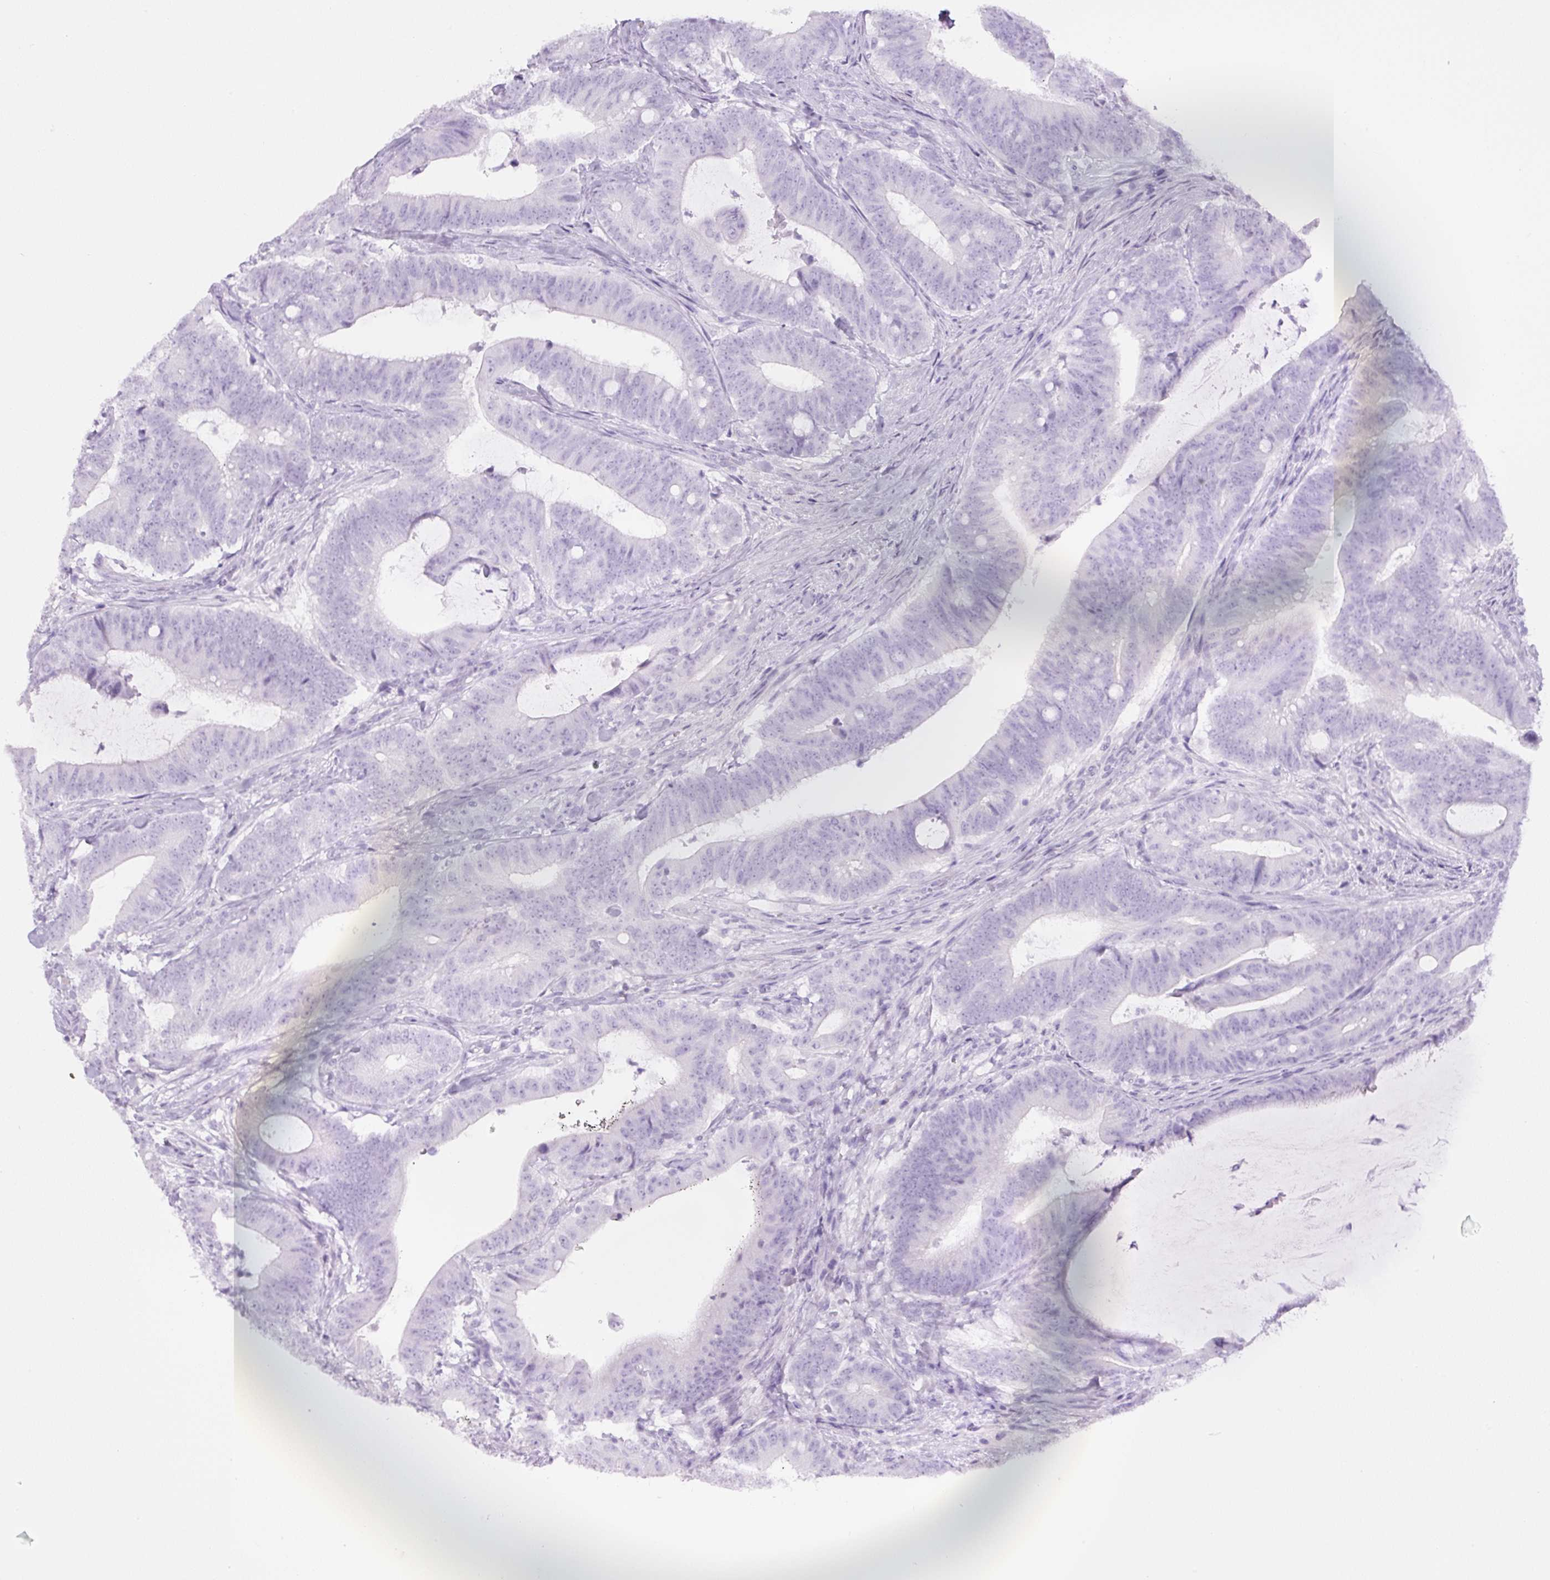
{"staining": {"intensity": "negative", "quantity": "none", "location": "none"}, "tissue": "colorectal cancer", "cell_type": "Tumor cells", "image_type": "cancer", "snomed": [{"axis": "morphology", "description": "Adenocarcinoma, NOS"}, {"axis": "topography", "description": "Colon"}], "caption": "Colorectal adenocarcinoma stained for a protein using IHC exhibits no staining tumor cells.", "gene": "RSPO4", "patient": {"sex": "female", "age": 43}}